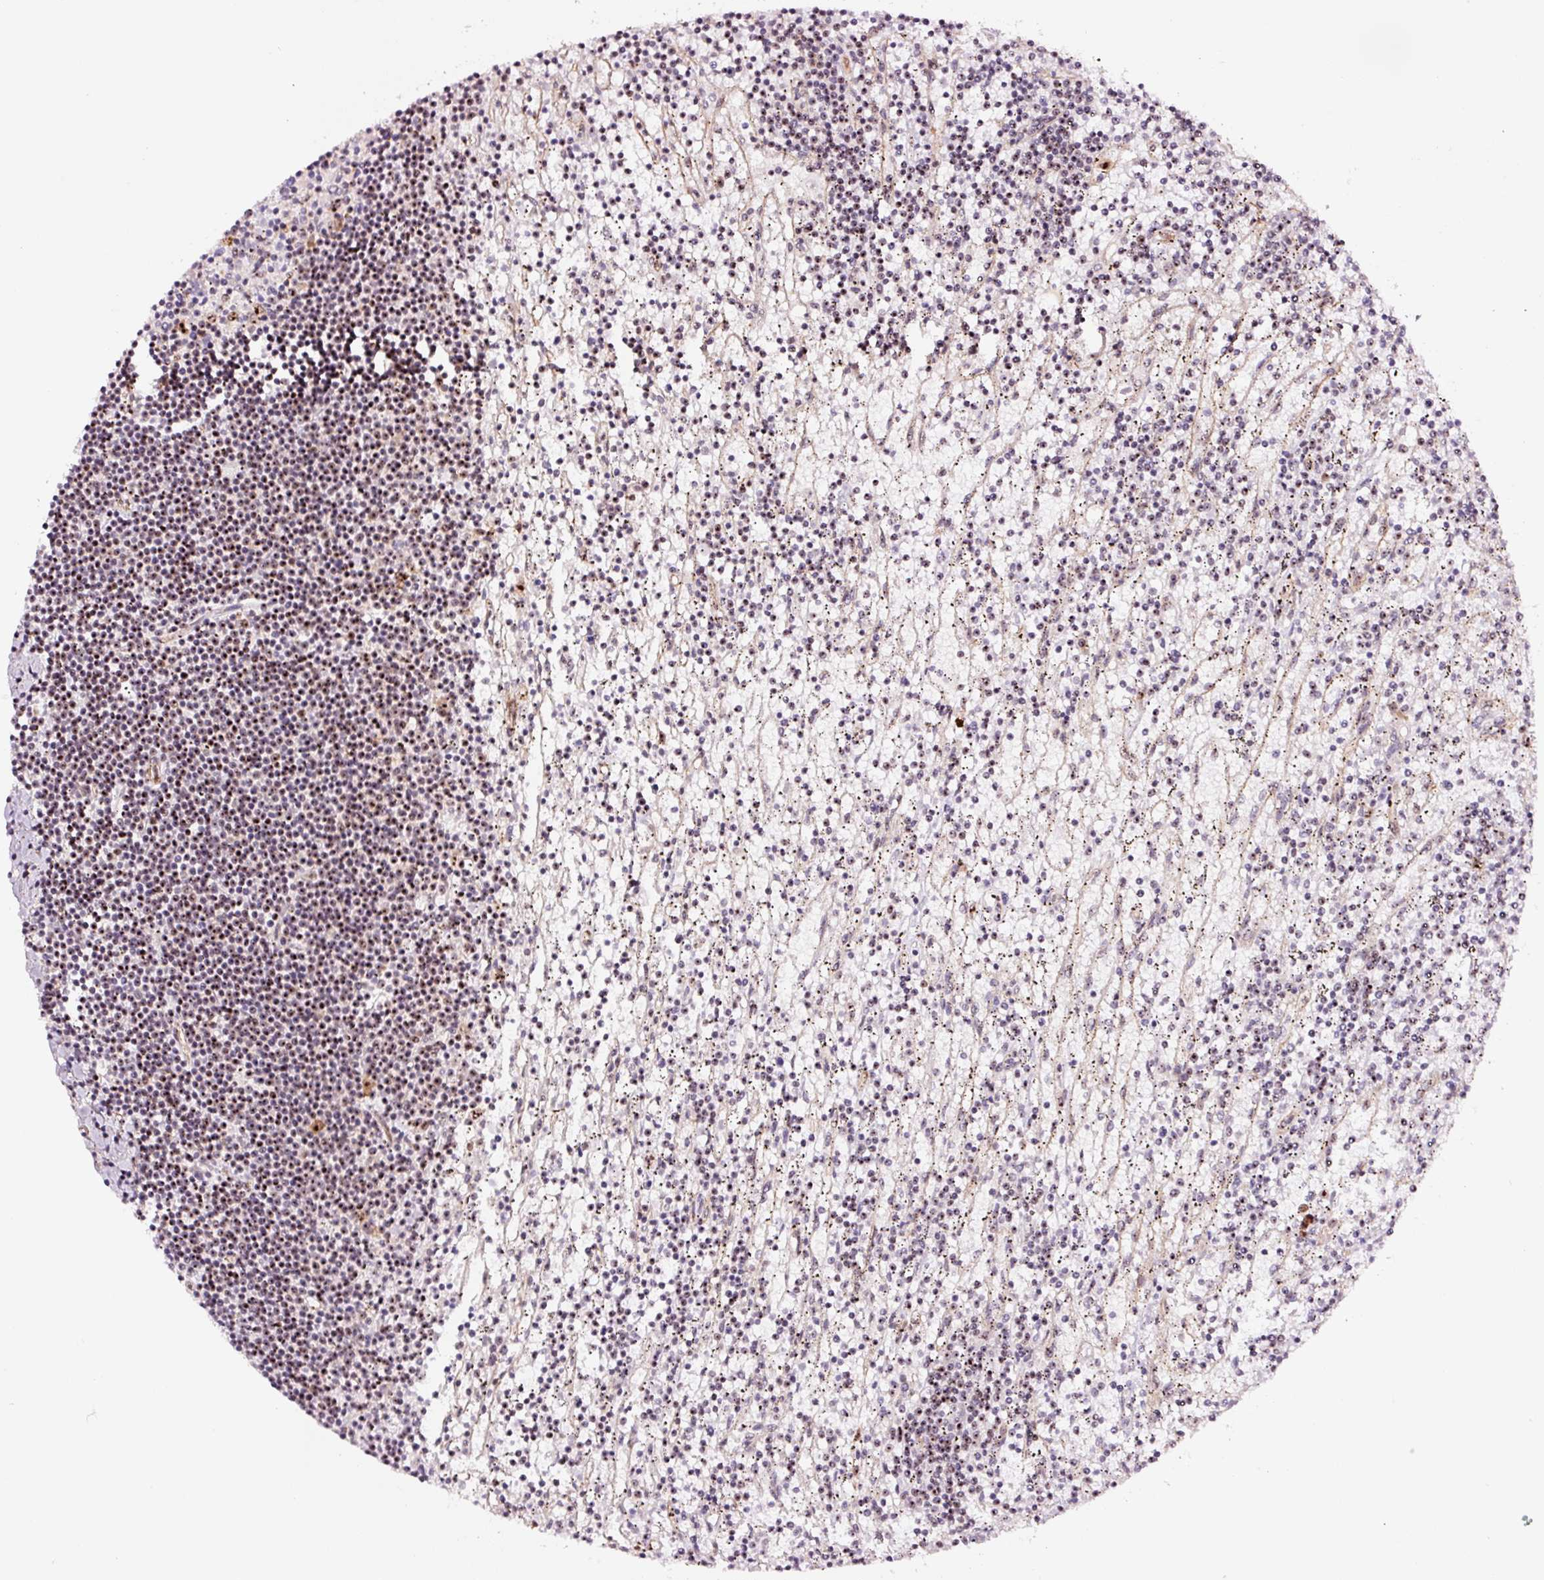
{"staining": {"intensity": "moderate", "quantity": "25%-75%", "location": "nuclear"}, "tissue": "lymphoma", "cell_type": "Tumor cells", "image_type": "cancer", "snomed": [{"axis": "morphology", "description": "Malignant lymphoma, non-Hodgkin's type, Low grade"}, {"axis": "topography", "description": "Spleen"}], "caption": "Immunohistochemical staining of human lymphoma reveals medium levels of moderate nuclear staining in about 25%-75% of tumor cells.", "gene": "GNL3", "patient": {"sex": "male", "age": 76}}